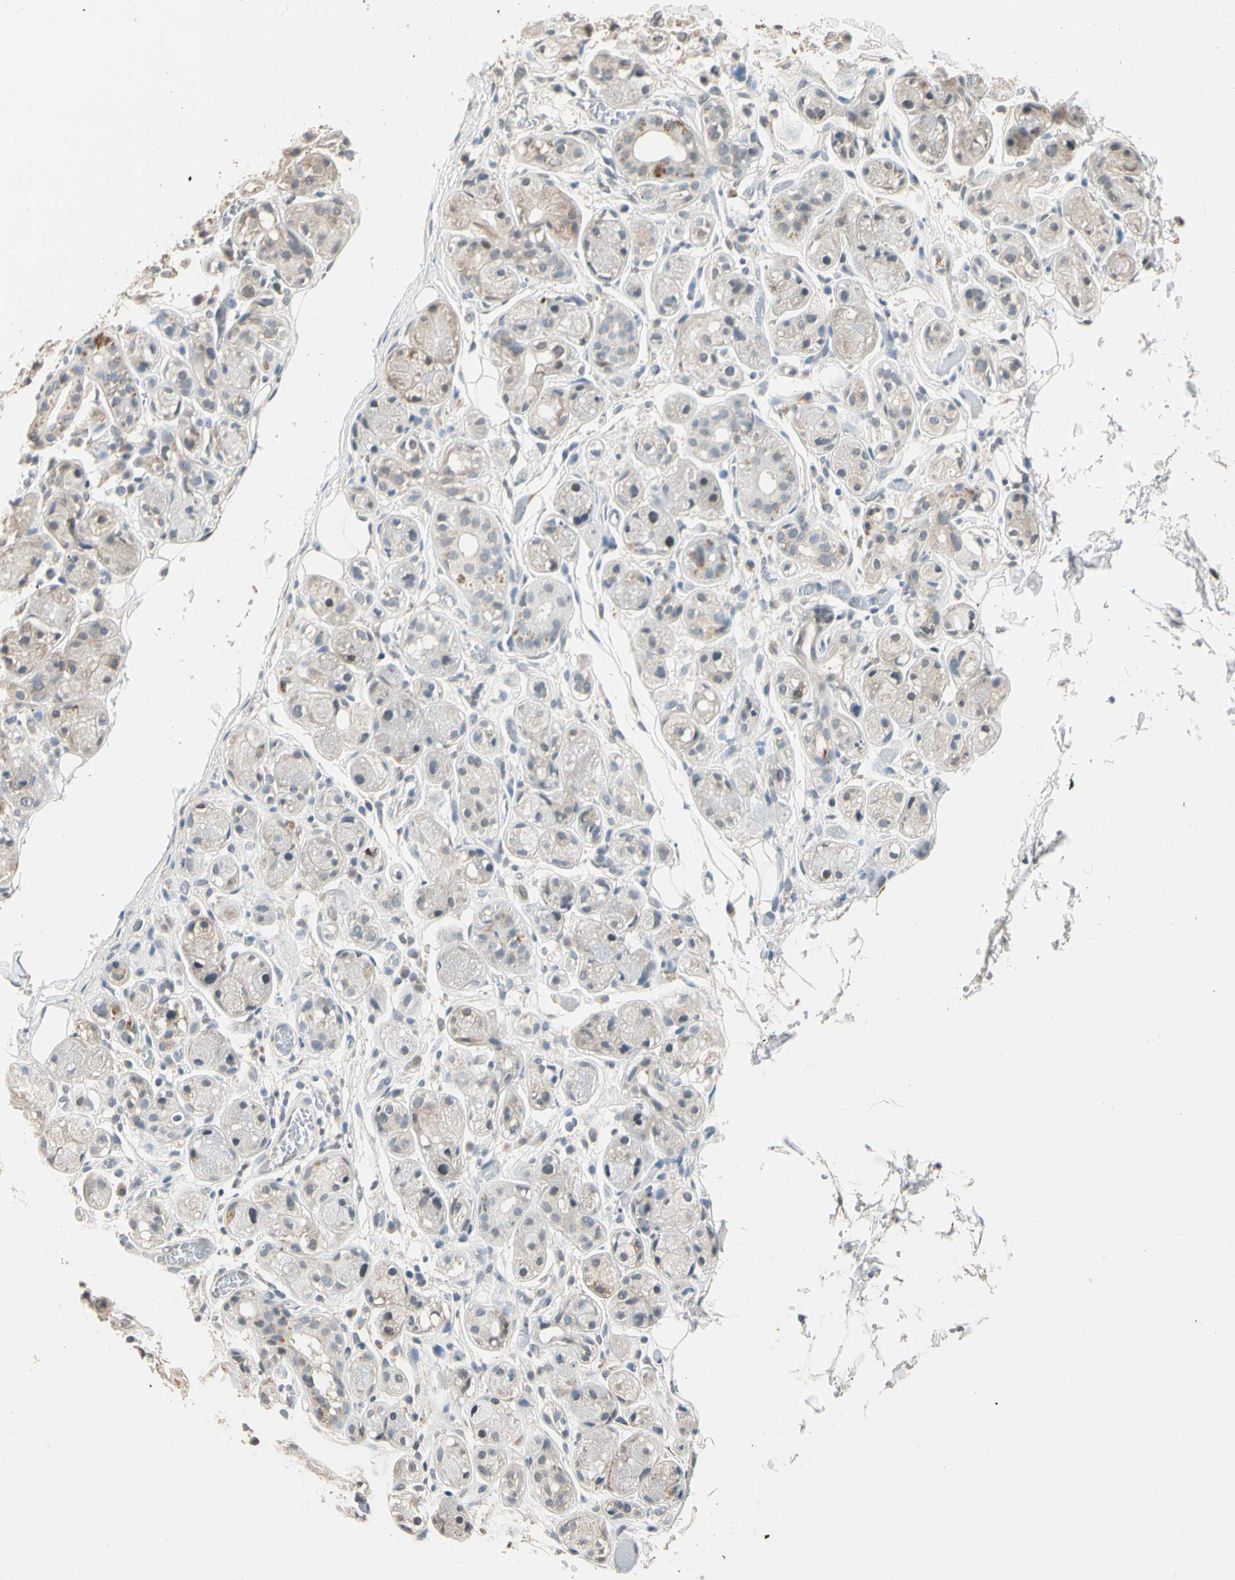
{"staining": {"intensity": "weak", "quantity": ">75%", "location": "cytoplasmic/membranous"}, "tissue": "adipose tissue", "cell_type": "Adipocytes", "image_type": "normal", "snomed": [{"axis": "morphology", "description": "Normal tissue, NOS"}, {"axis": "morphology", "description": "Inflammation, NOS"}, {"axis": "topography", "description": "Vascular tissue"}, {"axis": "topography", "description": "Salivary gland"}], "caption": "IHC (DAB (3,3'-diaminobenzidine)) staining of benign human adipose tissue reveals weak cytoplasmic/membranous protein staining in approximately >75% of adipocytes.", "gene": "TASOR", "patient": {"sex": "female", "age": 75}}